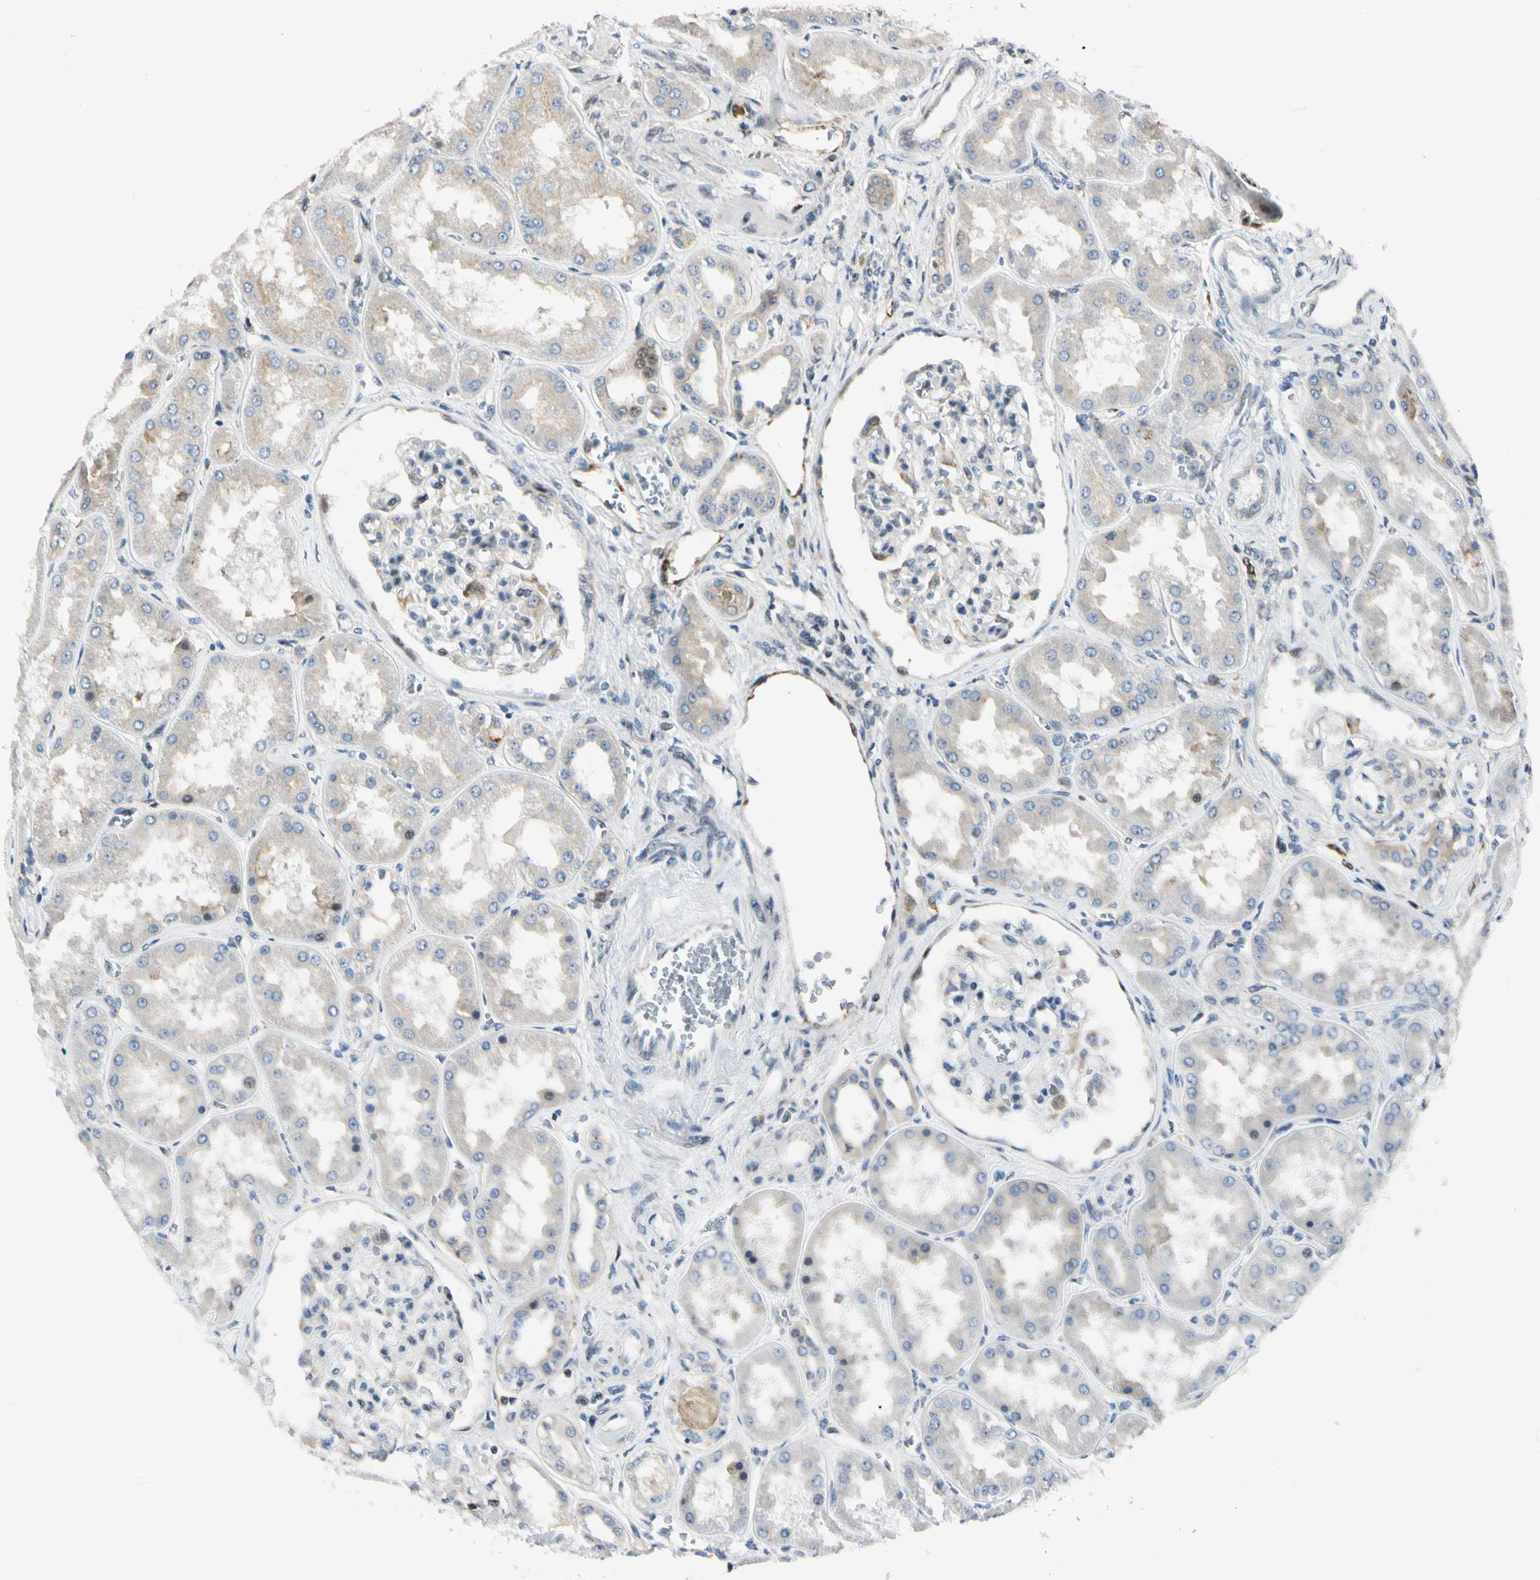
{"staining": {"intensity": "weak", "quantity": "<25%", "location": "nuclear"}, "tissue": "kidney", "cell_type": "Cells in glomeruli", "image_type": "normal", "snomed": [{"axis": "morphology", "description": "Normal tissue, NOS"}, {"axis": "topography", "description": "Kidney"}], "caption": "Immunohistochemical staining of normal kidney exhibits no significant positivity in cells in glomeruli.", "gene": "NPDC1", "patient": {"sex": "female", "age": 56}}